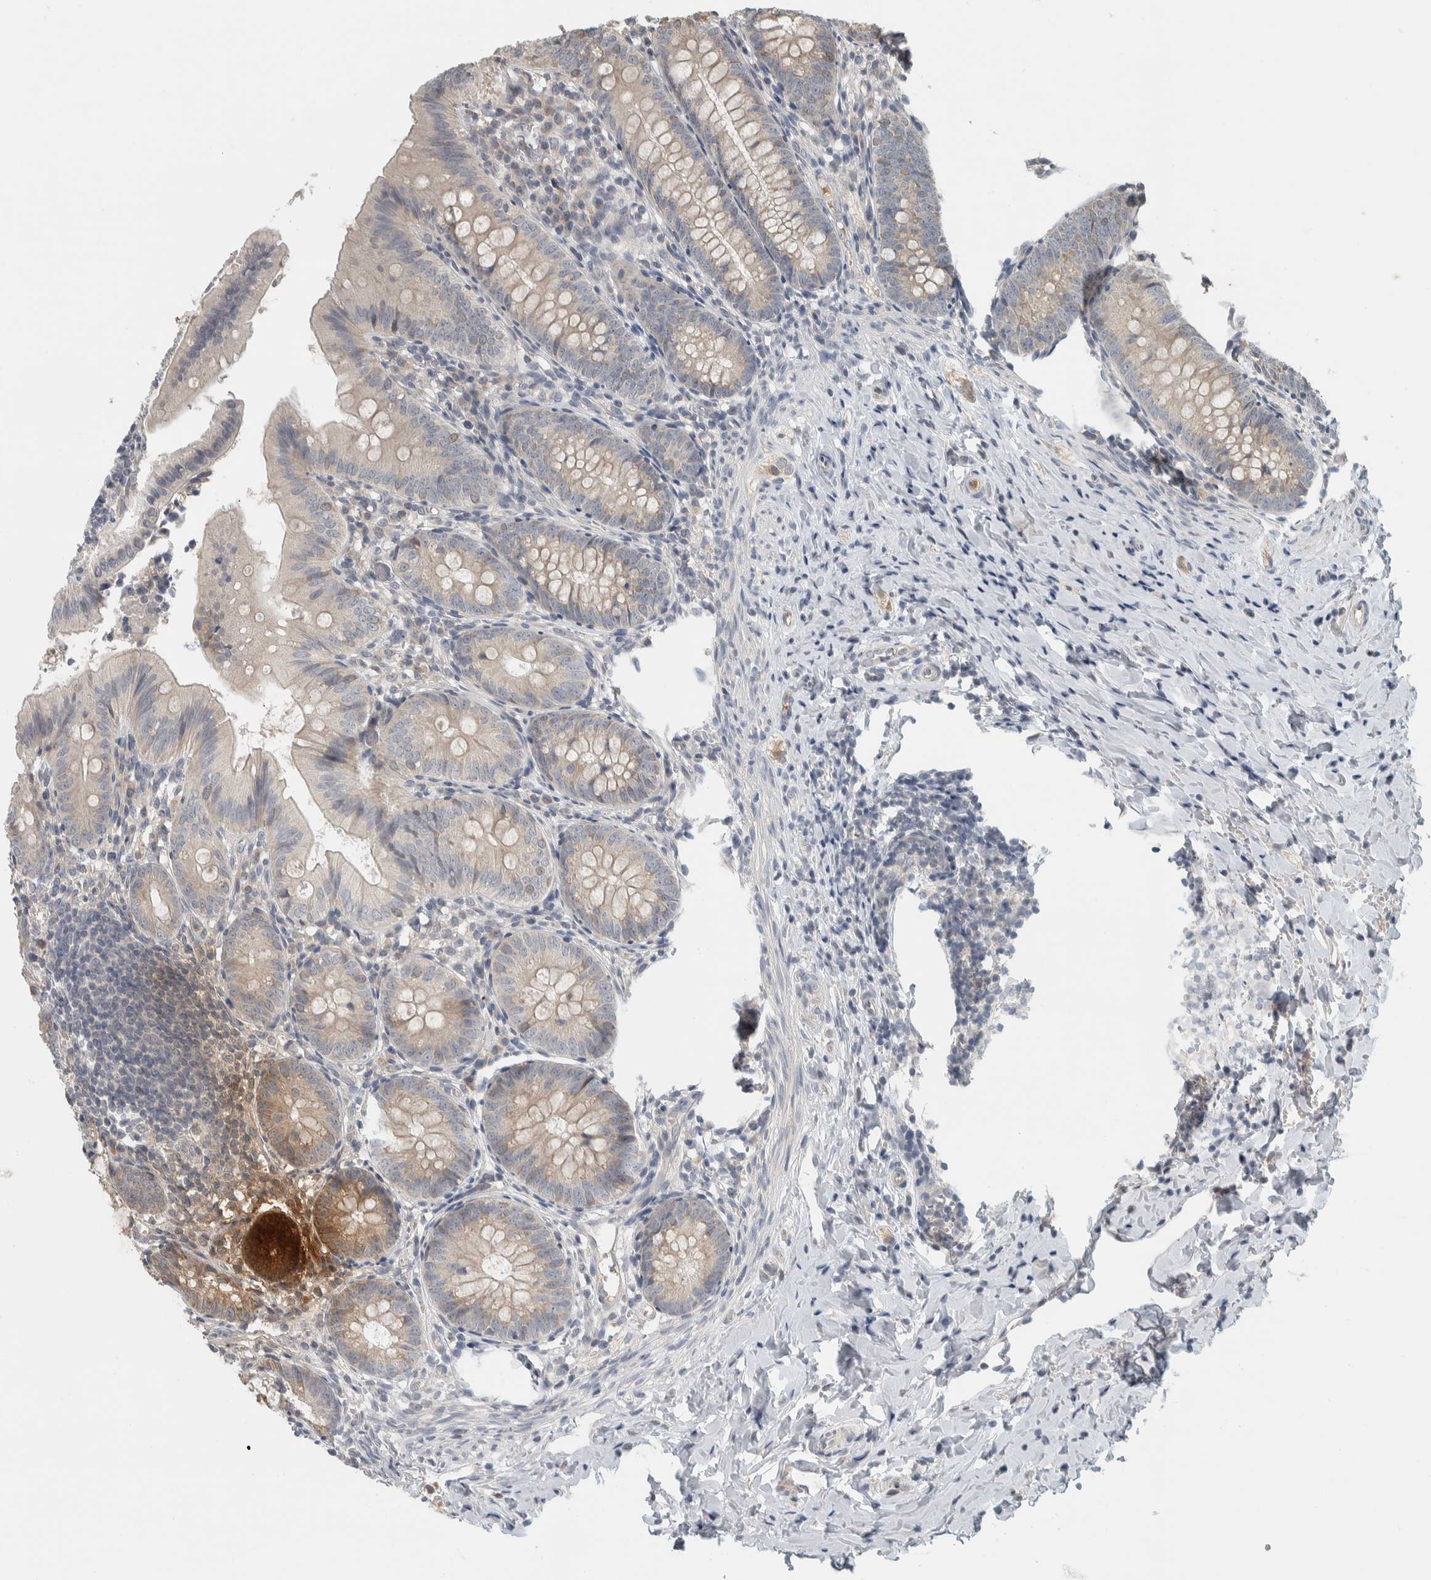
{"staining": {"intensity": "negative", "quantity": "none", "location": "none"}, "tissue": "appendix", "cell_type": "Glandular cells", "image_type": "normal", "snomed": [{"axis": "morphology", "description": "Normal tissue, NOS"}, {"axis": "topography", "description": "Appendix"}], "caption": "IHC of normal appendix demonstrates no expression in glandular cells.", "gene": "AFP", "patient": {"sex": "male", "age": 1}}